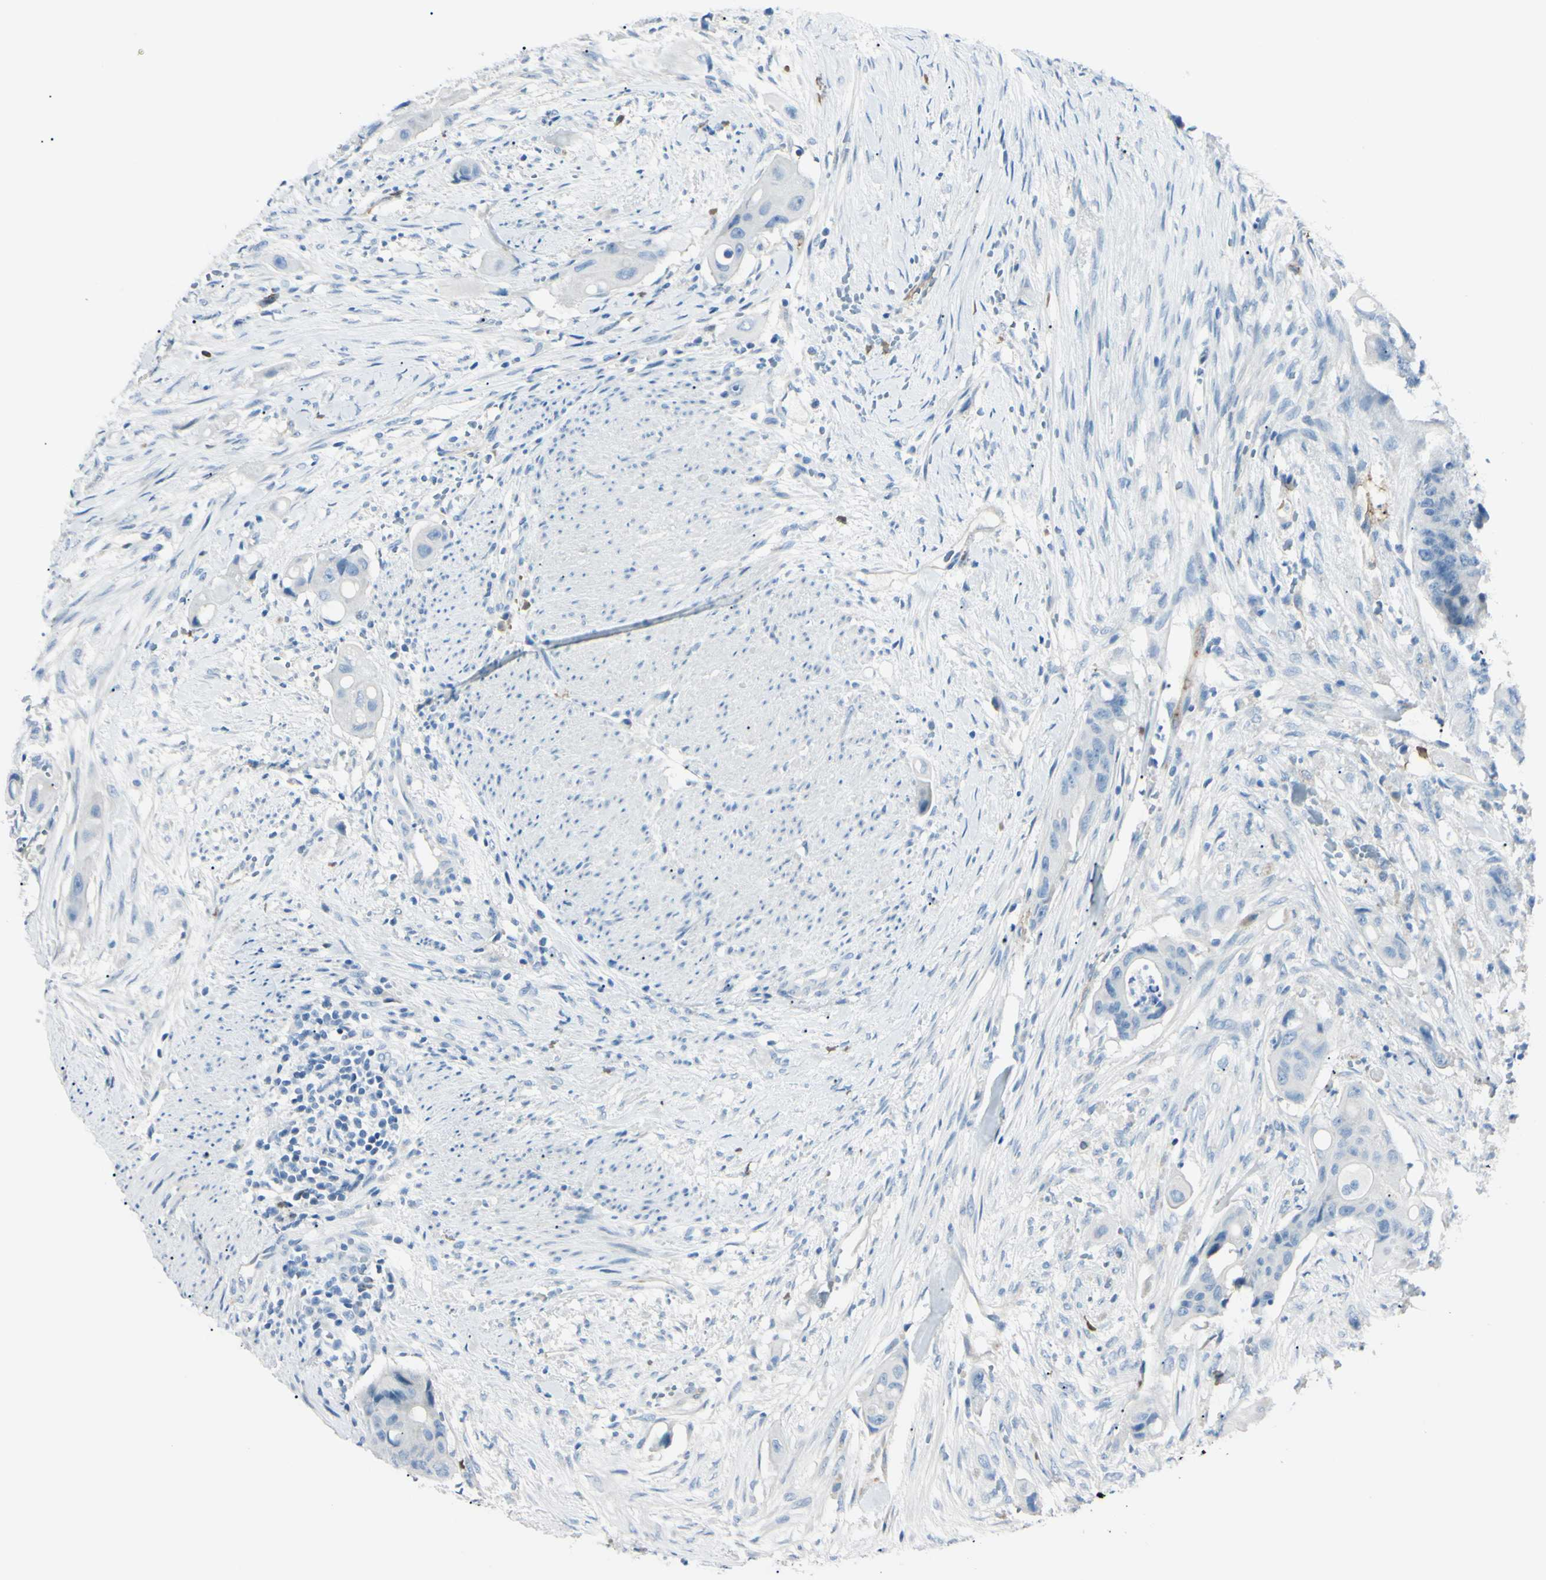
{"staining": {"intensity": "negative", "quantity": "none", "location": "none"}, "tissue": "colorectal cancer", "cell_type": "Tumor cells", "image_type": "cancer", "snomed": [{"axis": "morphology", "description": "Adenocarcinoma, NOS"}, {"axis": "topography", "description": "Colon"}], "caption": "Tumor cells are negative for brown protein staining in colorectal cancer. Brightfield microscopy of immunohistochemistry stained with DAB (3,3'-diaminobenzidine) (brown) and hematoxylin (blue), captured at high magnification.", "gene": "FOLH1", "patient": {"sex": "female", "age": 57}}